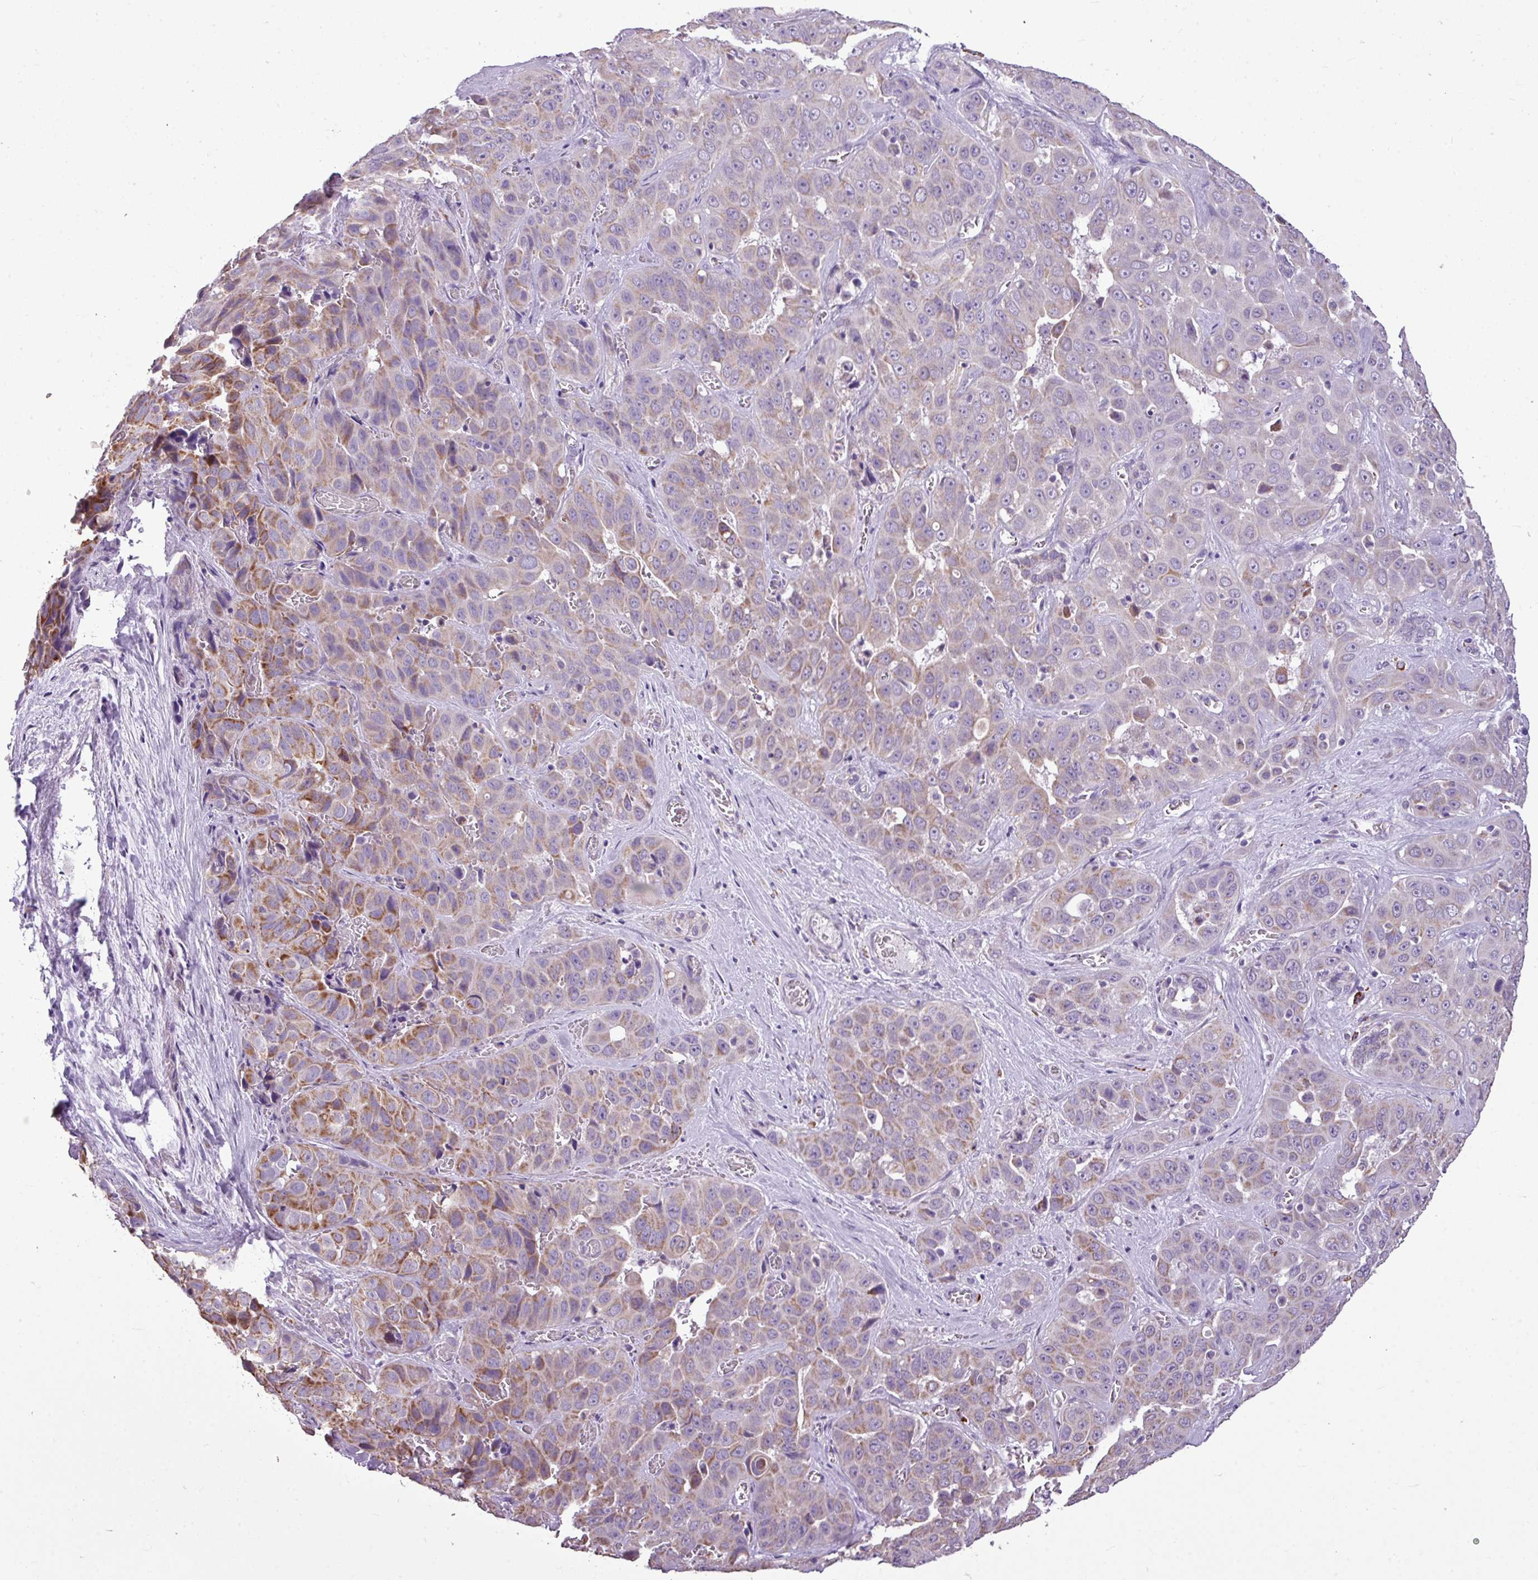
{"staining": {"intensity": "moderate", "quantity": "<25%", "location": "cytoplasmic/membranous"}, "tissue": "liver cancer", "cell_type": "Tumor cells", "image_type": "cancer", "snomed": [{"axis": "morphology", "description": "Cholangiocarcinoma"}, {"axis": "topography", "description": "Liver"}], "caption": "A low amount of moderate cytoplasmic/membranous expression is identified in approximately <25% of tumor cells in liver cancer (cholangiocarcinoma) tissue. Using DAB (3,3'-diaminobenzidine) (brown) and hematoxylin (blue) stains, captured at high magnification using brightfield microscopy.", "gene": "ALDH2", "patient": {"sex": "female", "age": 52}}